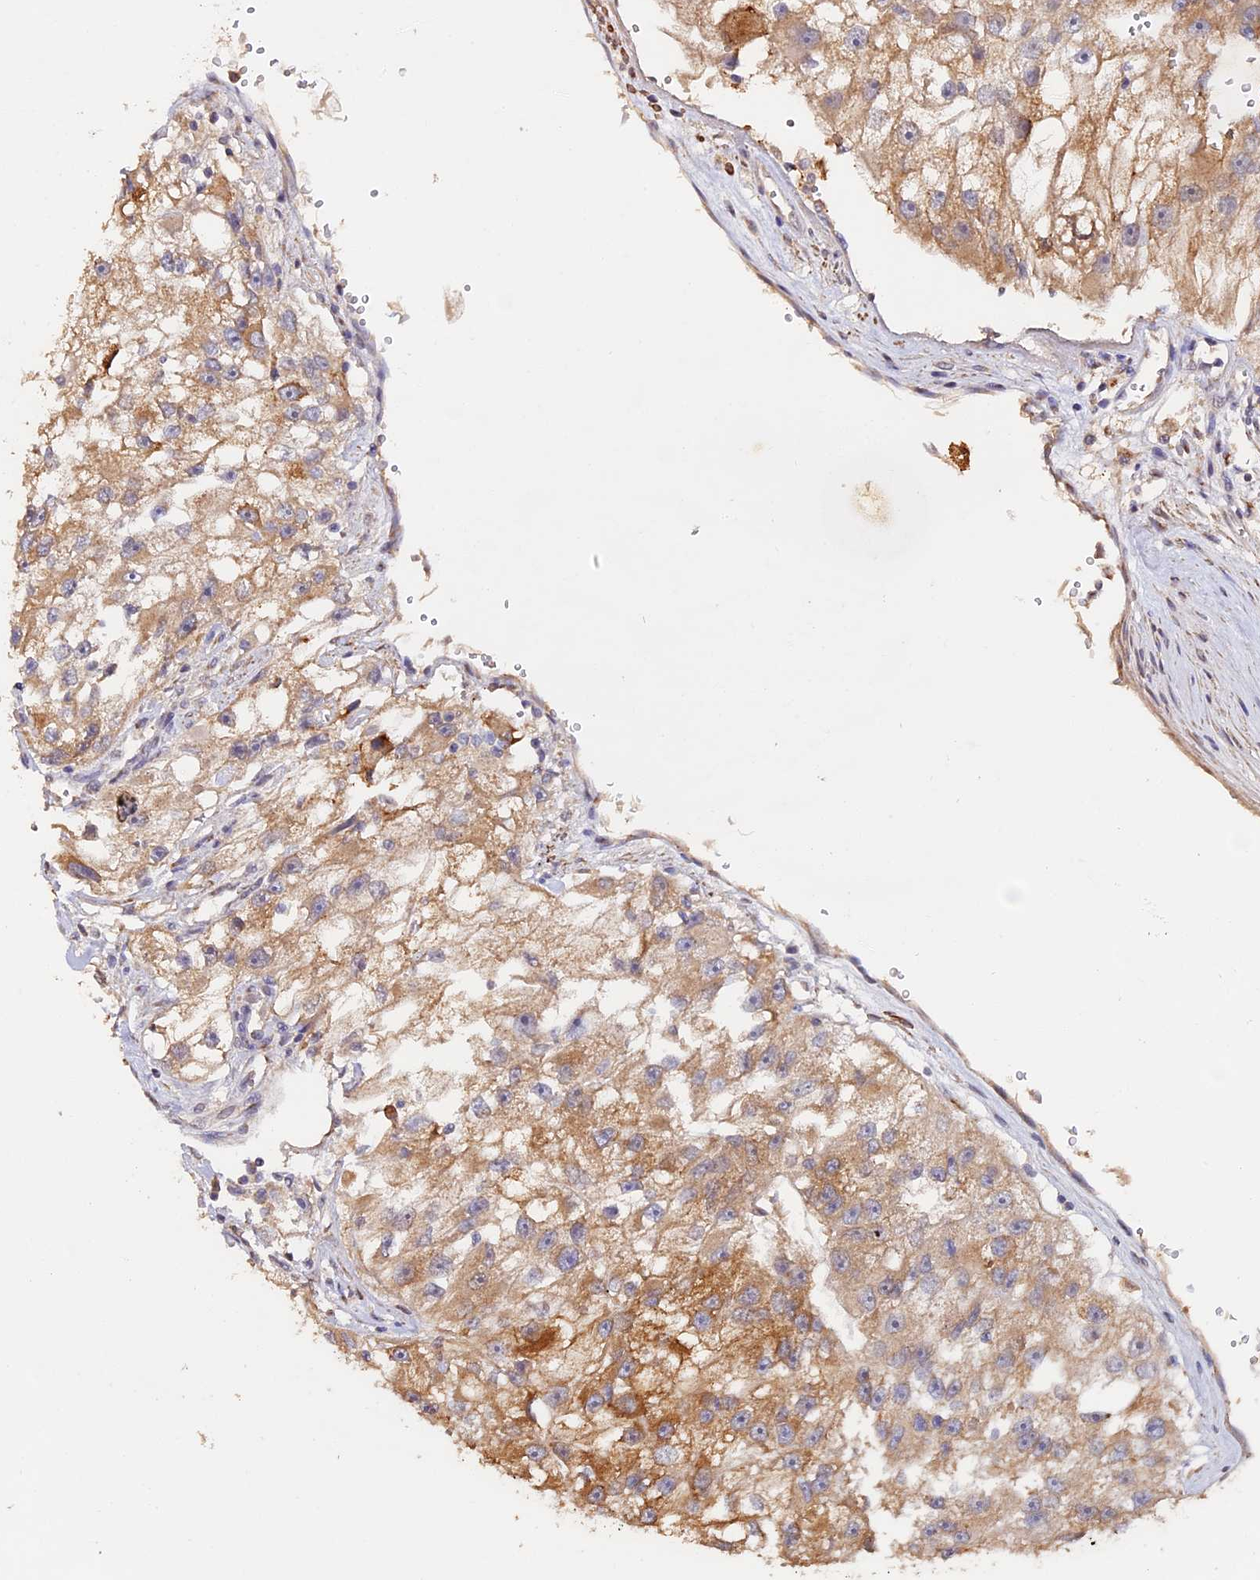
{"staining": {"intensity": "moderate", "quantity": ">75%", "location": "cytoplasmic/membranous"}, "tissue": "renal cancer", "cell_type": "Tumor cells", "image_type": "cancer", "snomed": [{"axis": "morphology", "description": "Adenocarcinoma, NOS"}, {"axis": "topography", "description": "Kidney"}], "caption": "A micrograph of adenocarcinoma (renal) stained for a protein displays moderate cytoplasmic/membranous brown staining in tumor cells.", "gene": "TANGO6", "patient": {"sex": "male", "age": 63}}